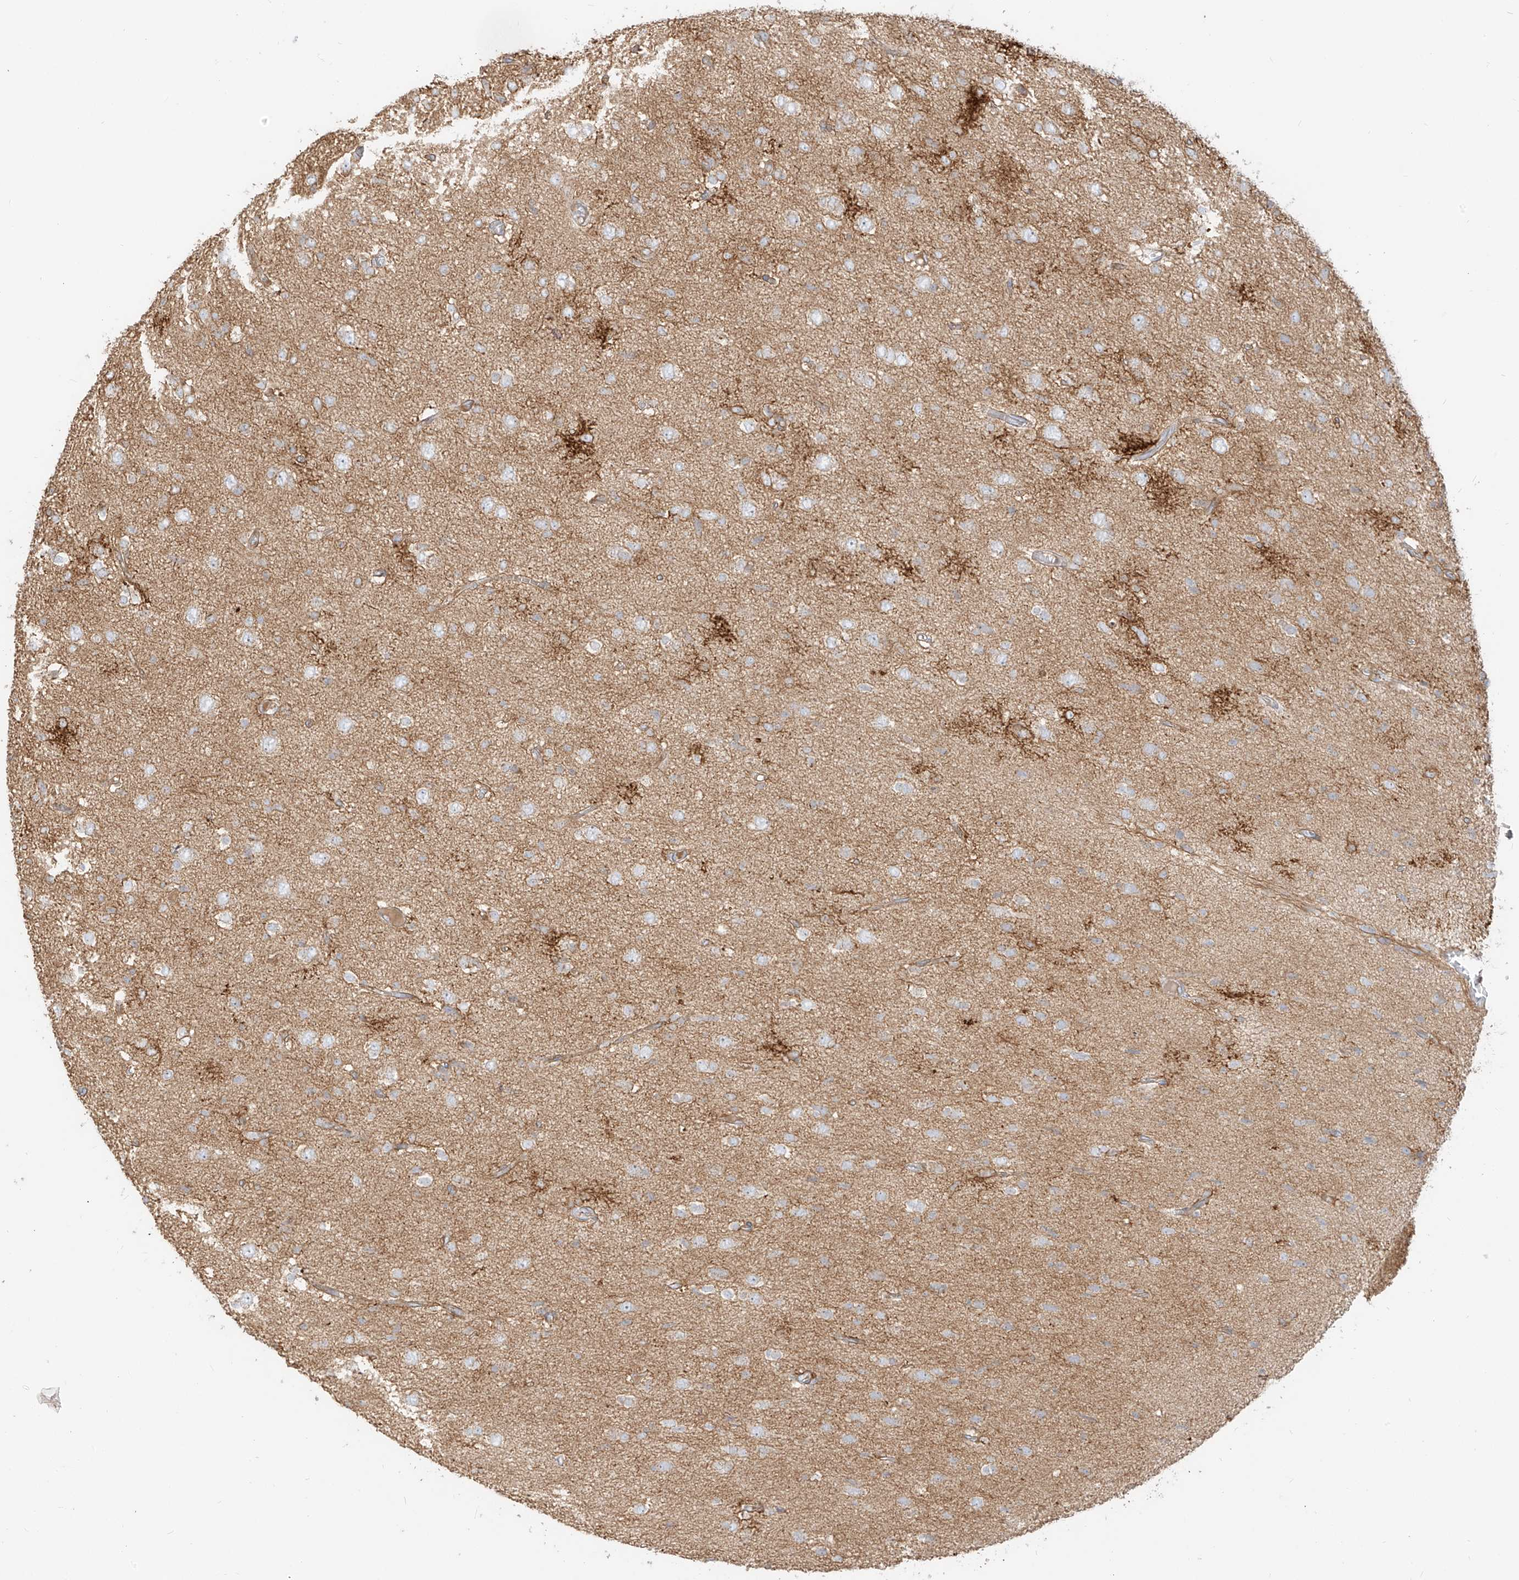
{"staining": {"intensity": "weak", "quantity": "<25%", "location": "cytoplasmic/membranous"}, "tissue": "glioma", "cell_type": "Tumor cells", "image_type": "cancer", "snomed": [{"axis": "morphology", "description": "Glioma, malignant, High grade"}, {"axis": "topography", "description": "Brain"}], "caption": "There is no significant positivity in tumor cells of glioma.", "gene": "ZIM3", "patient": {"sex": "female", "age": 59}}